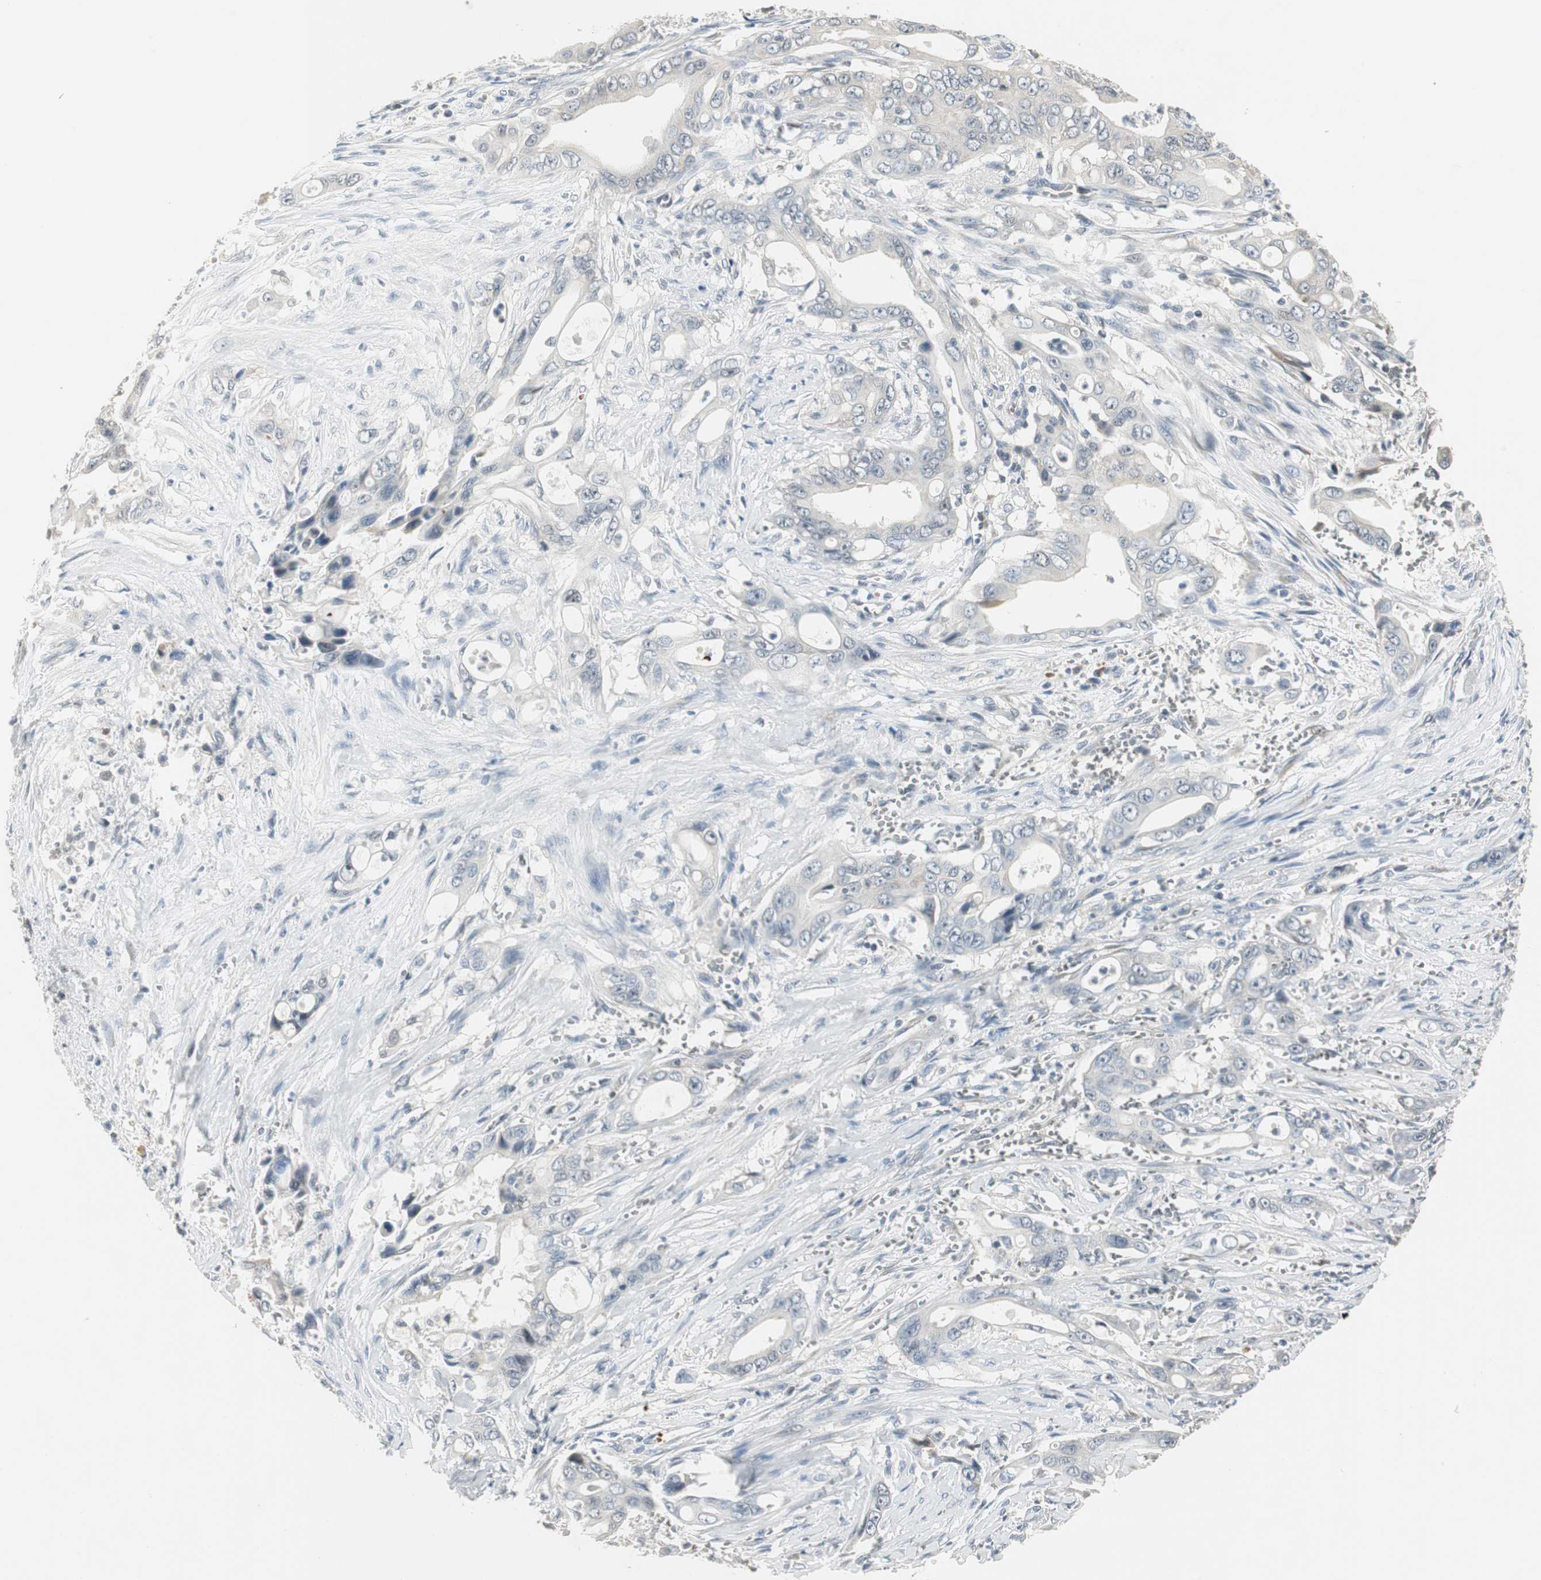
{"staining": {"intensity": "weak", "quantity": ">75%", "location": "cytoplasmic/membranous"}, "tissue": "pancreatic cancer", "cell_type": "Tumor cells", "image_type": "cancer", "snomed": [{"axis": "morphology", "description": "Adenocarcinoma, NOS"}, {"axis": "topography", "description": "Pancreas"}], "caption": "Immunohistochemical staining of adenocarcinoma (pancreatic) shows weak cytoplasmic/membranous protein positivity in about >75% of tumor cells.", "gene": "CCT5", "patient": {"sex": "male", "age": 59}}